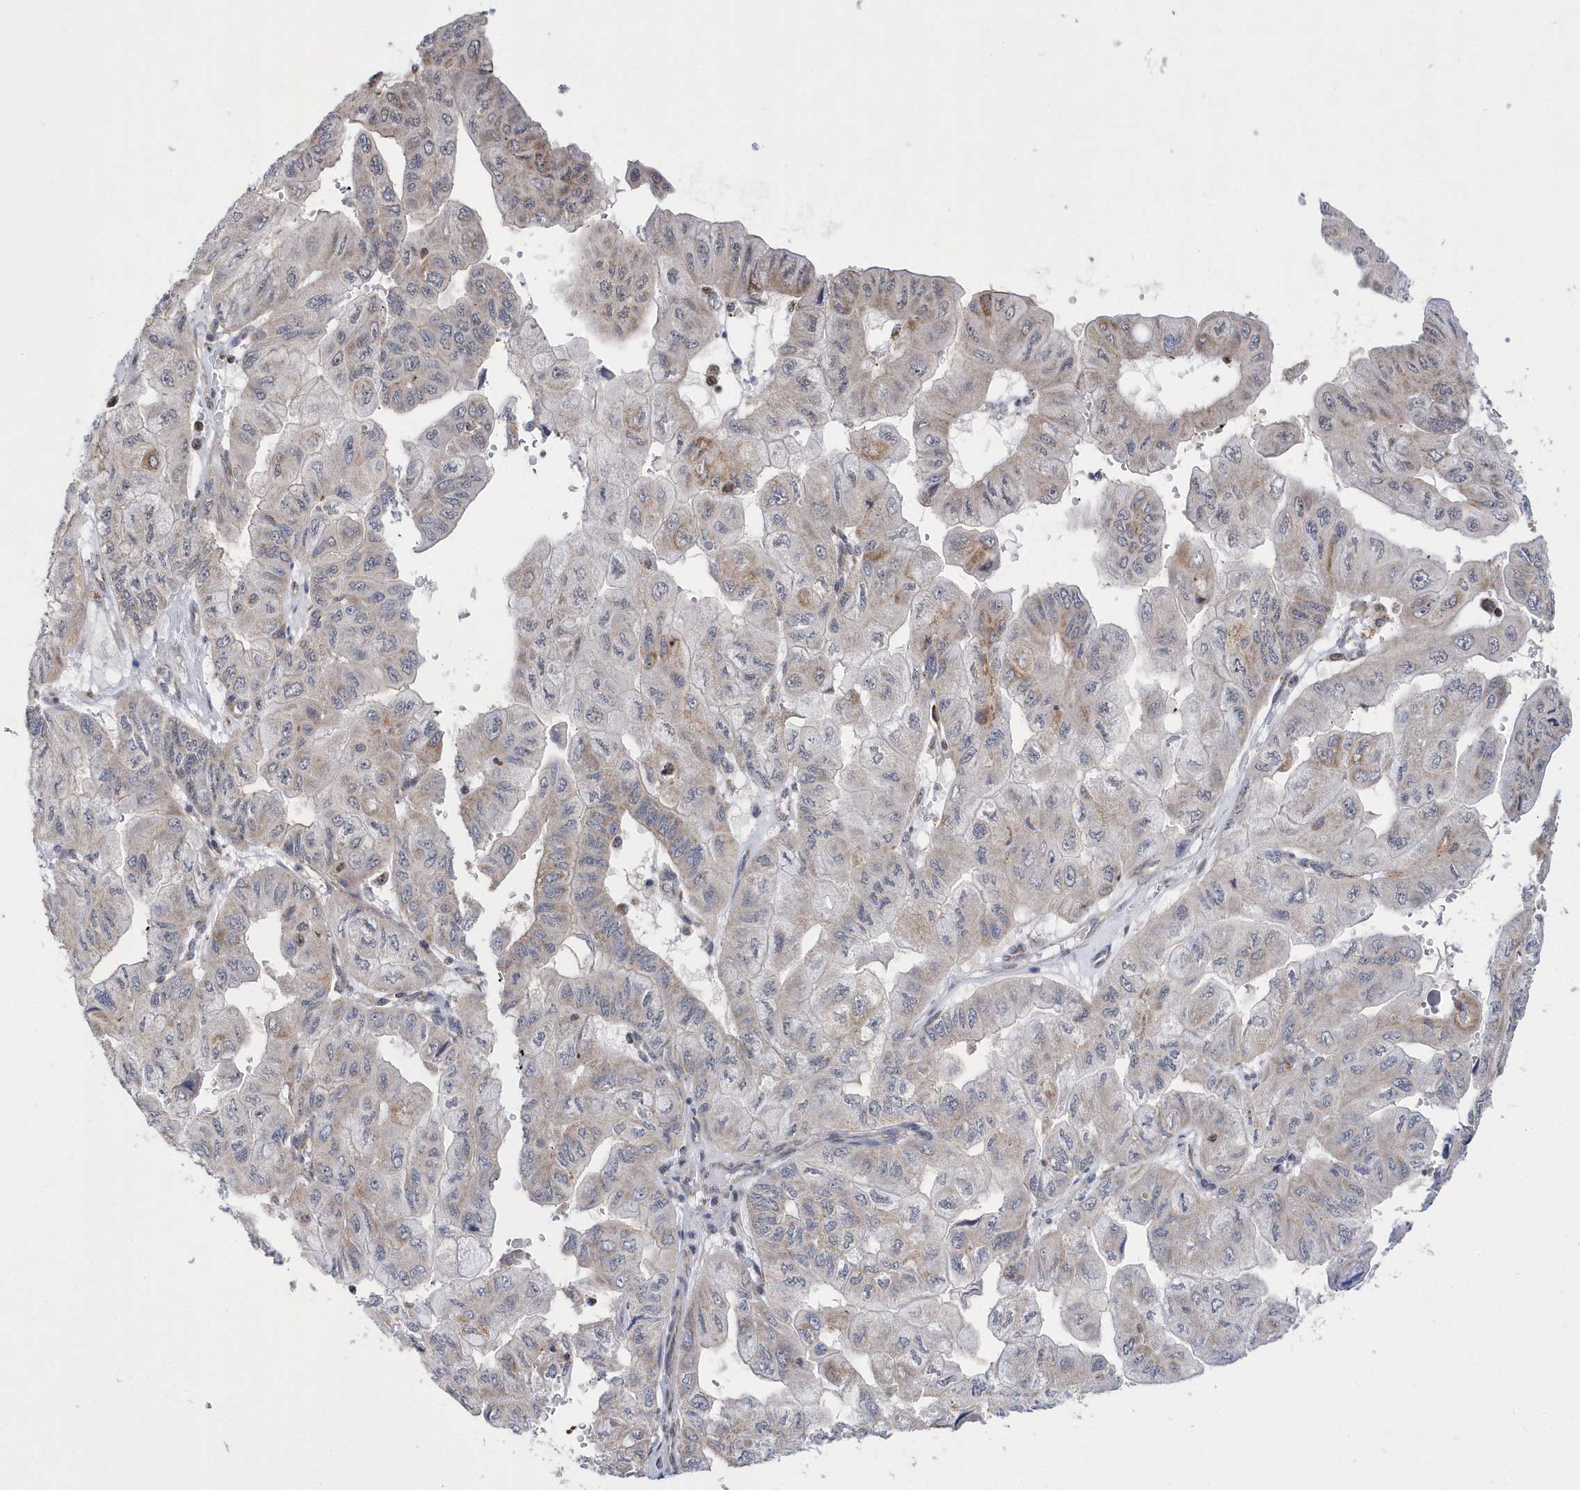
{"staining": {"intensity": "weak", "quantity": "<25%", "location": "cytoplasmic/membranous"}, "tissue": "pancreatic cancer", "cell_type": "Tumor cells", "image_type": "cancer", "snomed": [{"axis": "morphology", "description": "Adenocarcinoma, NOS"}, {"axis": "topography", "description": "Pancreas"}], "caption": "A high-resolution image shows immunohistochemistry (IHC) staining of pancreatic cancer, which reveals no significant expression in tumor cells. The staining was performed using DAB to visualize the protein expression in brown, while the nuclei were stained in blue with hematoxylin (Magnification: 20x).", "gene": "SPATA5", "patient": {"sex": "male", "age": 51}}